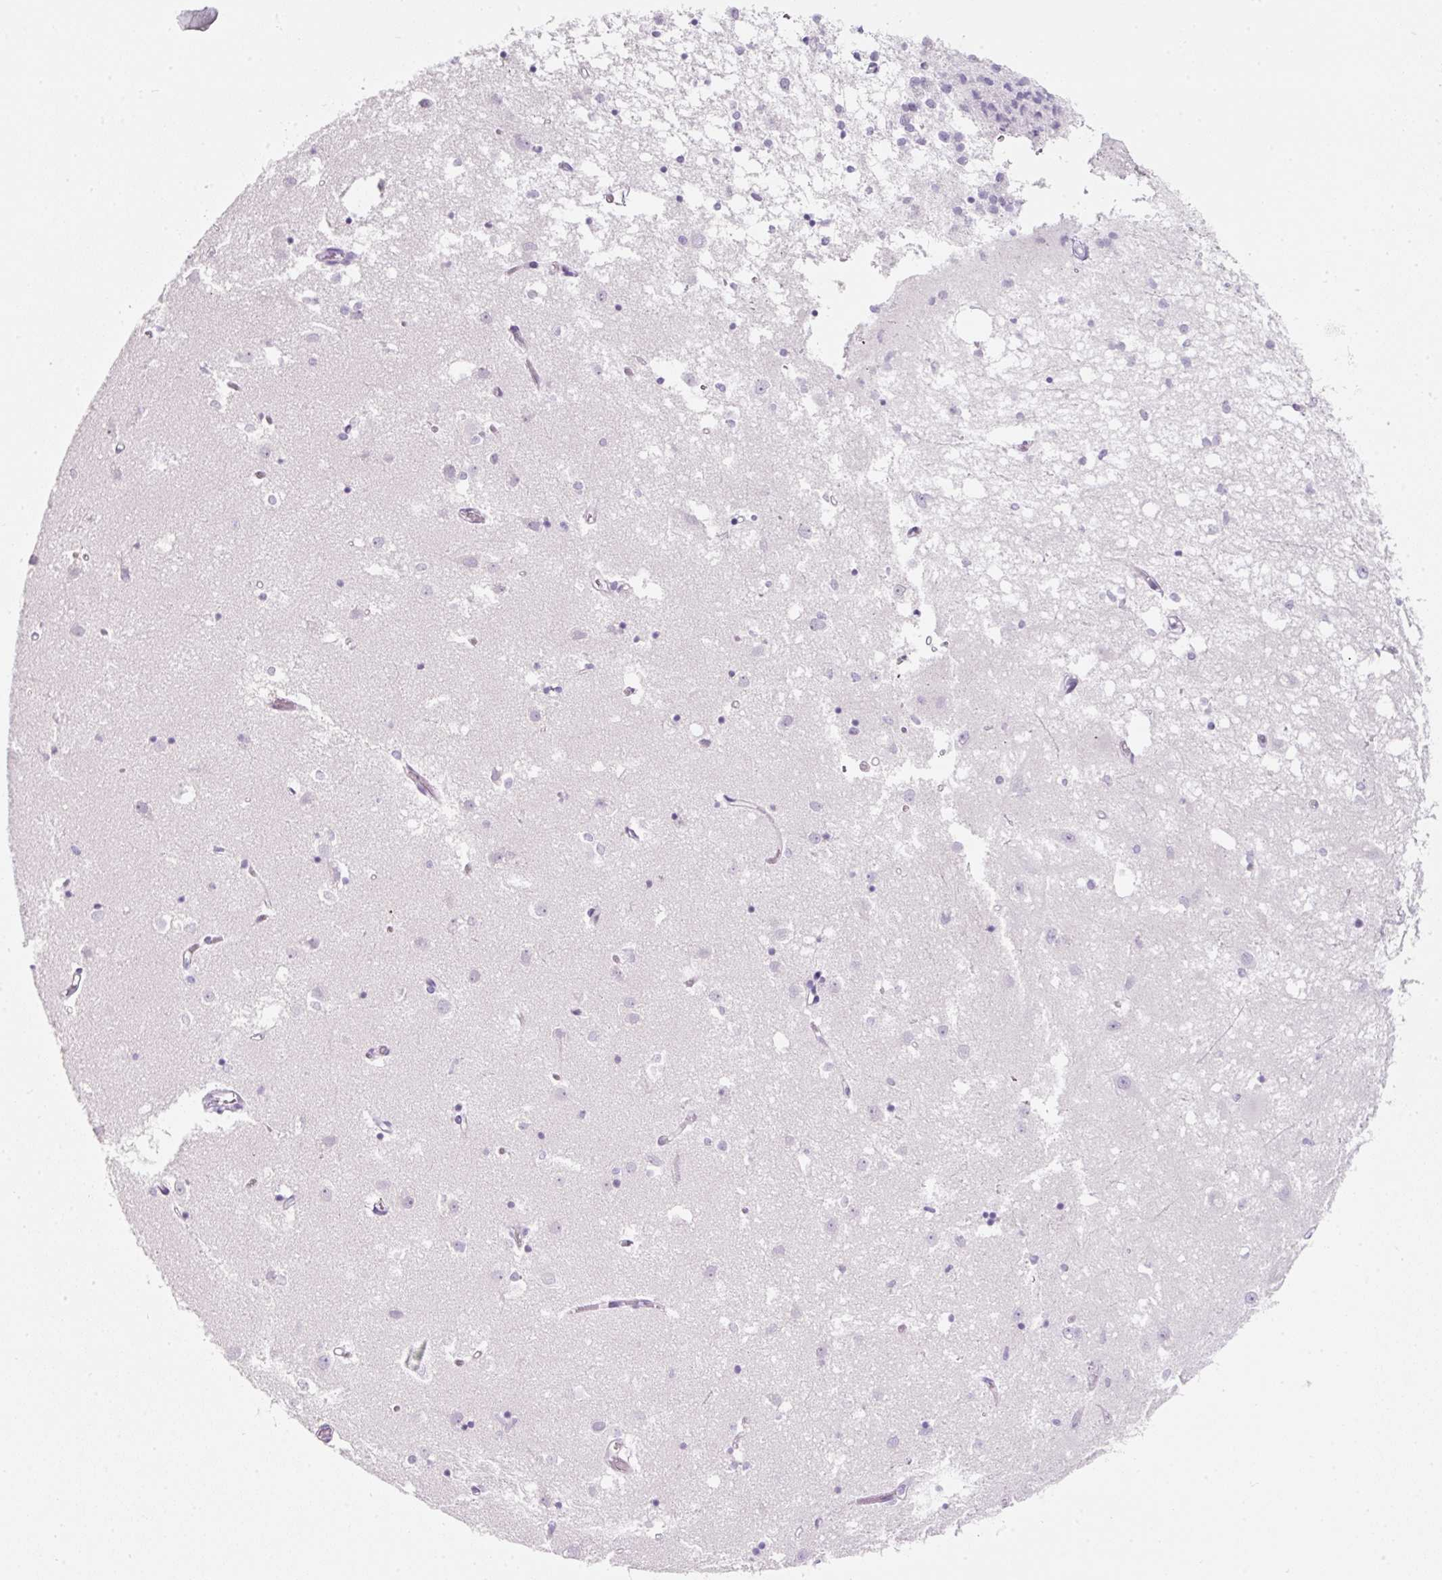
{"staining": {"intensity": "negative", "quantity": "none", "location": "none"}, "tissue": "caudate", "cell_type": "Glial cells", "image_type": "normal", "snomed": [{"axis": "morphology", "description": "Normal tissue, NOS"}, {"axis": "topography", "description": "Lateral ventricle wall"}], "caption": "There is no significant positivity in glial cells of caudate. (DAB (3,3'-diaminobenzidine) immunohistochemistry visualized using brightfield microscopy, high magnification).", "gene": "SLC2A2", "patient": {"sex": "male", "age": 70}}